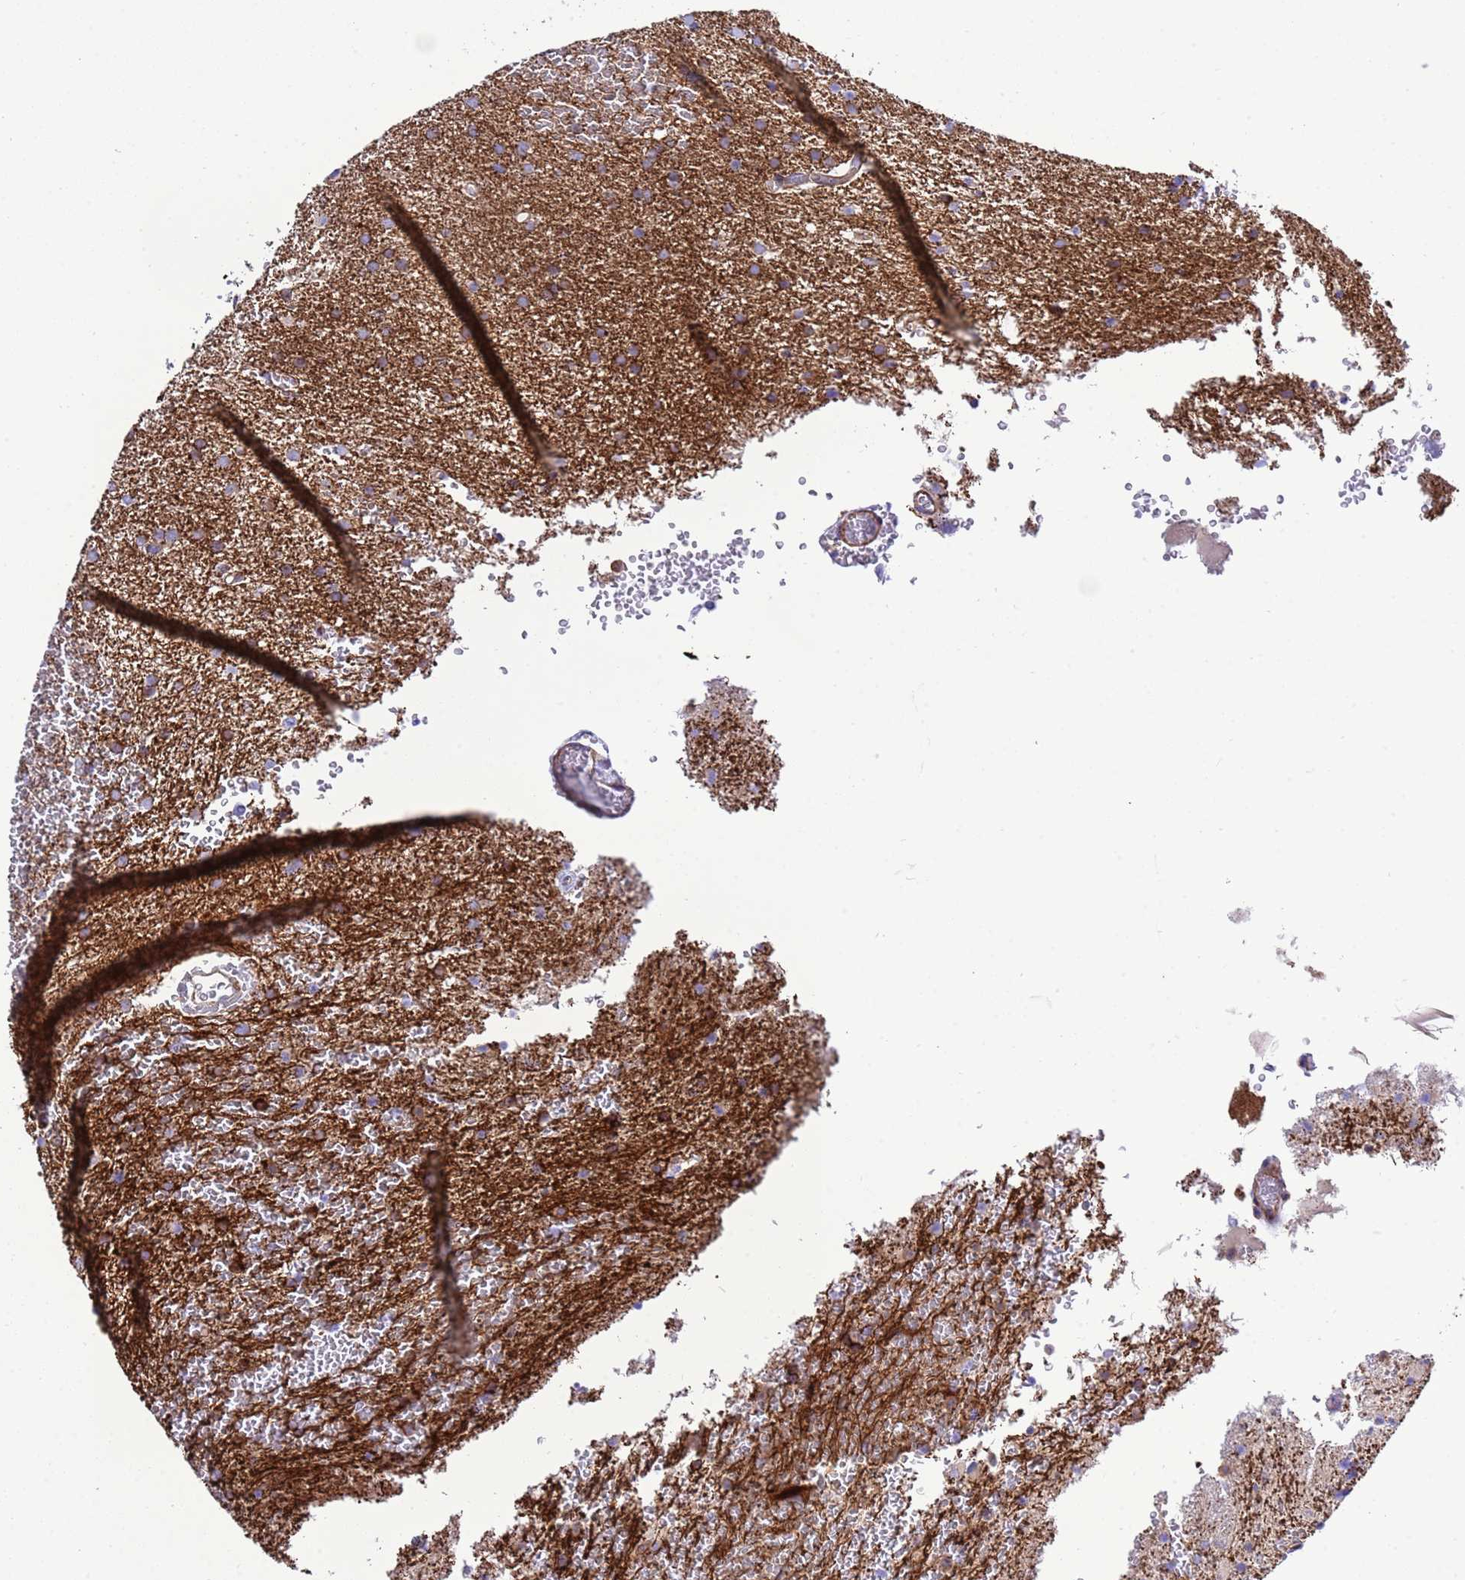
{"staining": {"intensity": "weak", "quantity": "<25%", "location": "cytoplasmic/membranous"}, "tissue": "glioma", "cell_type": "Tumor cells", "image_type": "cancer", "snomed": [{"axis": "morphology", "description": "Glioma, malignant, High grade"}, {"axis": "topography", "description": "Cerebral cortex"}], "caption": "This is a micrograph of IHC staining of high-grade glioma (malignant), which shows no staining in tumor cells. Nuclei are stained in blue.", "gene": "KICS2", "patient": {"sex": "female", "age": 36}}